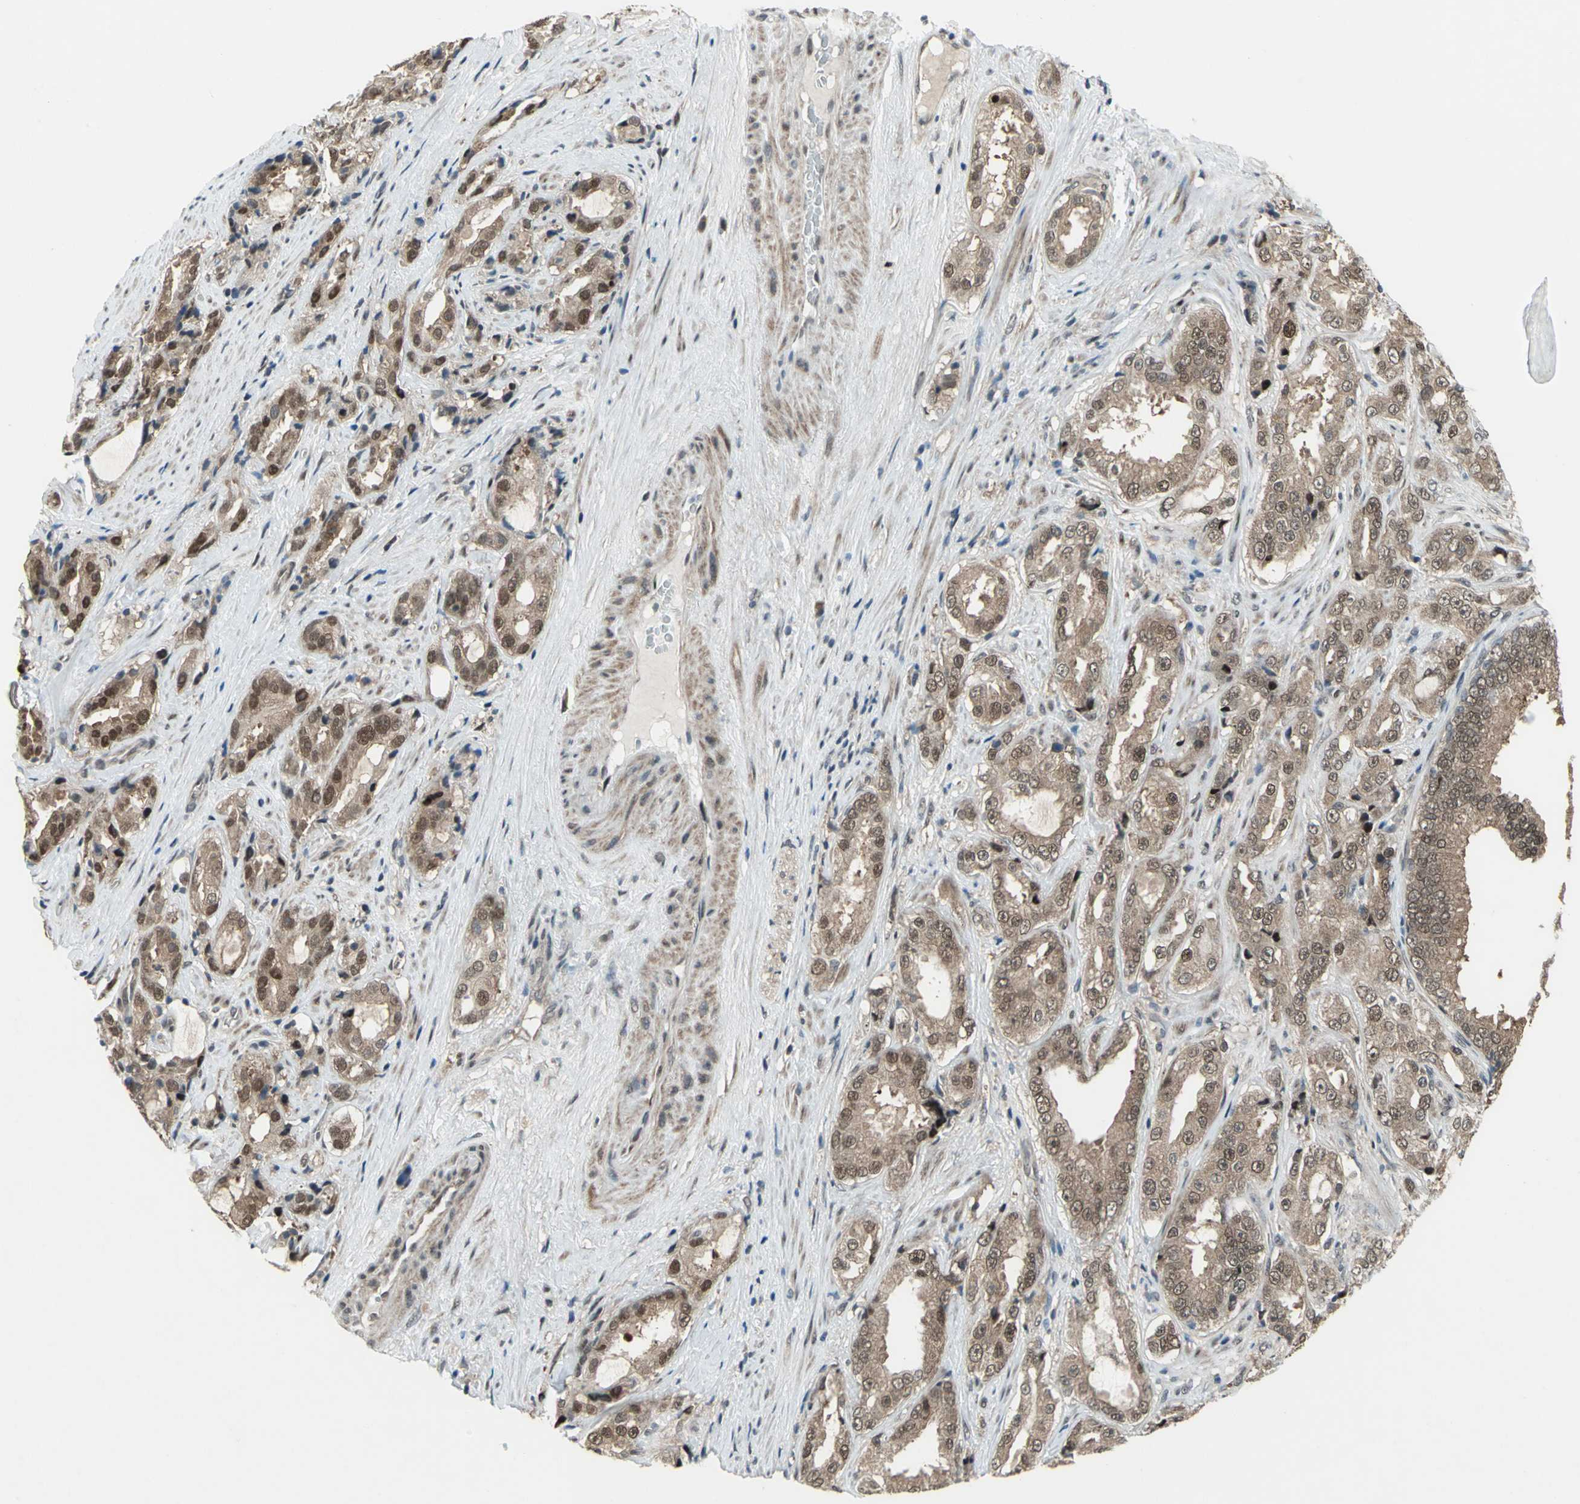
{"staining": {"intensity": "moderate", "quantity": ">75%", "location": "cytoplasmic/membranous,nuclear"}, "tissue": "prostate cancer", "cell_type": "Tumor cells", "image_type": "cancer", "snomed": [{"axis": "morphology", "description": "Adenocarcinoma, High grade"}, {"axis": "topography", "description": "Prostate"}], "caption": "Immunohistochemistry (IHC) image of human high-grade adenocarcinoma (prostate) stained for a protein (brown), which exhibits medium levels of moderate cytoplasmic/membranous and nuclear staining in about >75% of tumor cells.", "gene": "COPS5", "patient": {"sex": "male", "age": 73}}